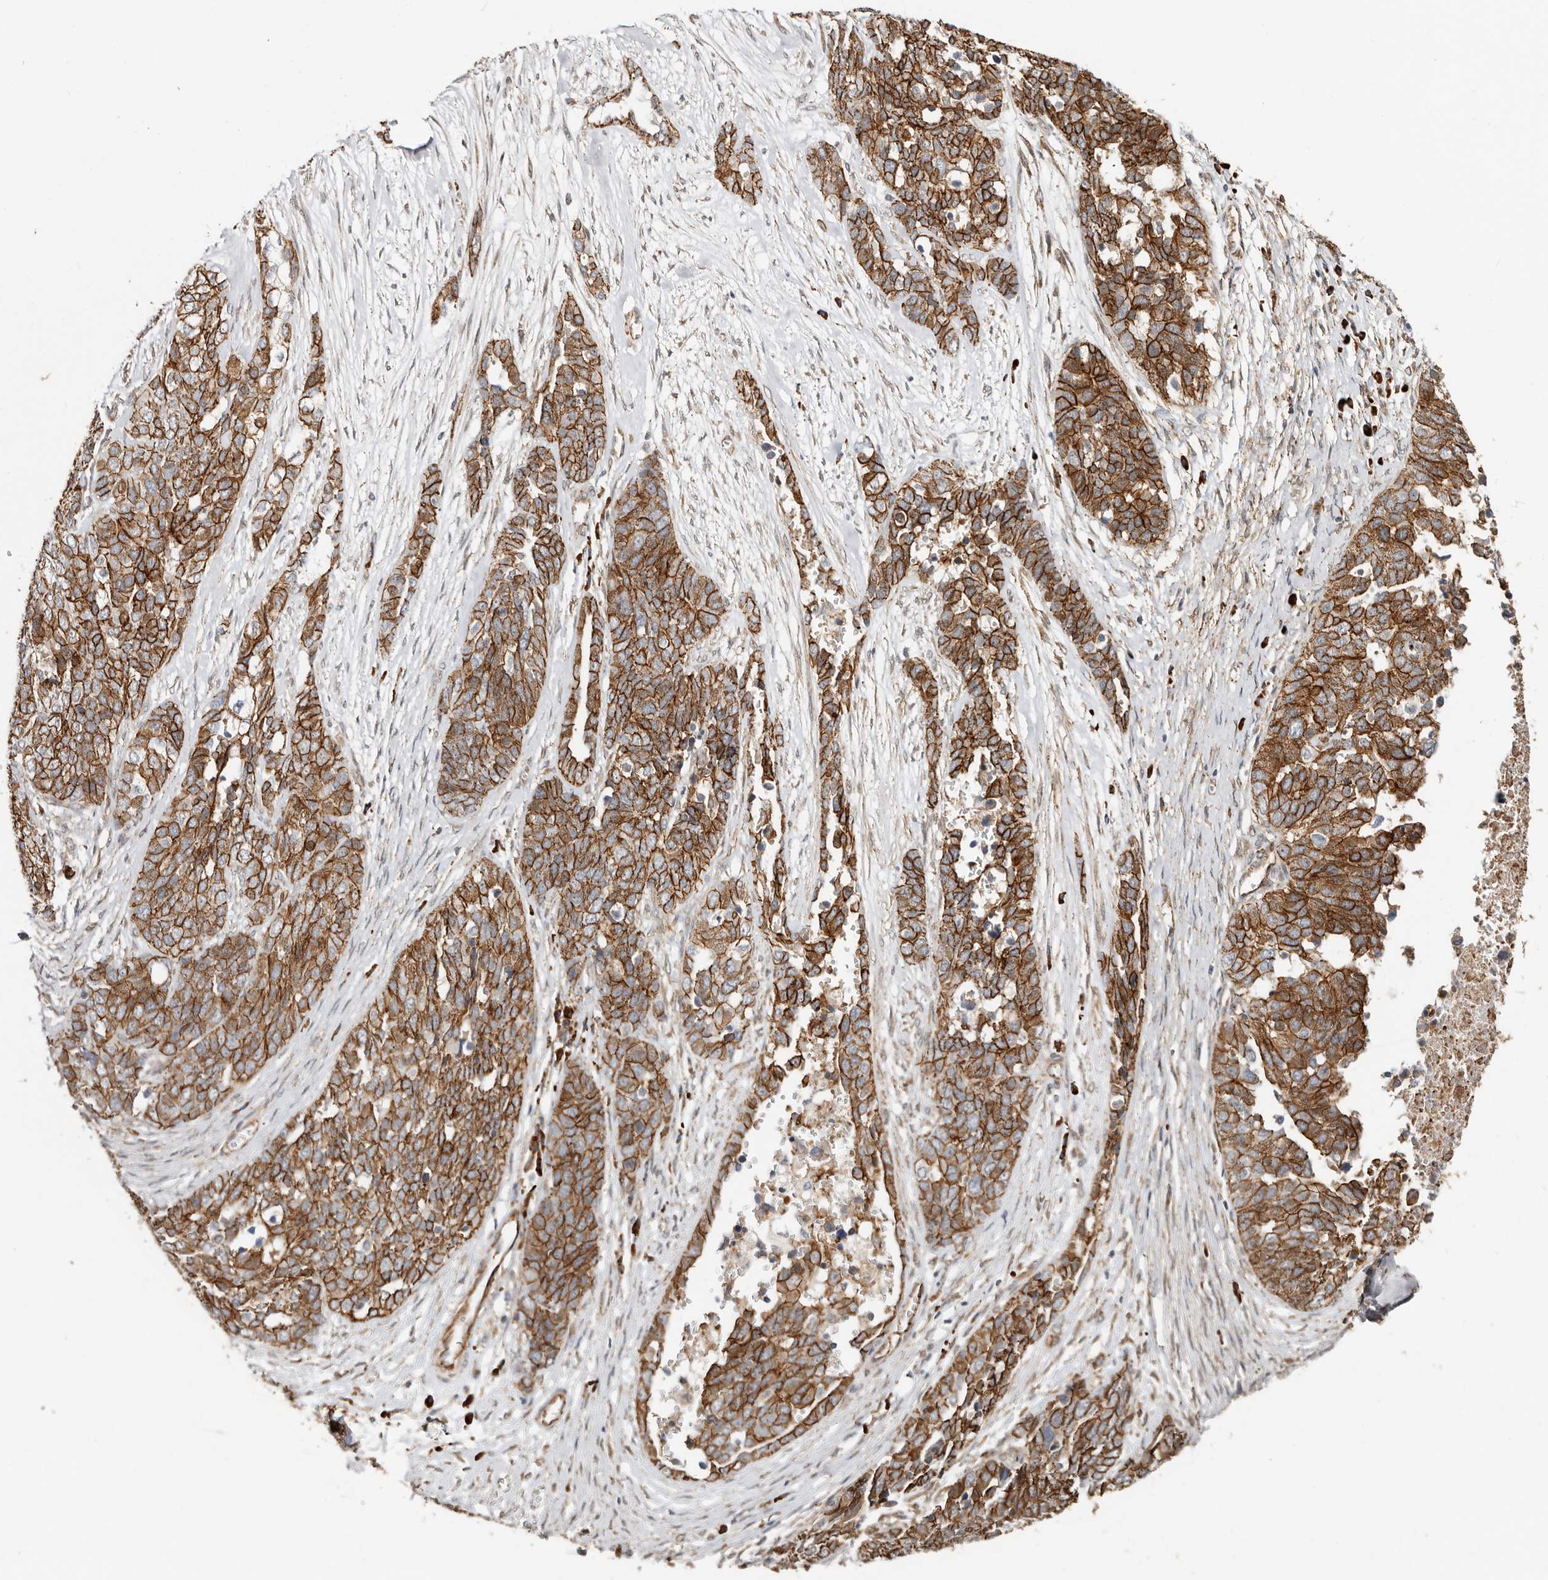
{"staining": {"intensity": "strong", "quantity": ">75%", "location": "cytoplasmic/membranous"}, "tissue": "ovarian cancer", "cell_type": "Tumor cells", "image_type": "cancer", "snomed": [{"axis": "morphology", "description": "Cystadenocarcinoma, serous, NOS"}, {"axis": "topography", "description": "Ovary"}], "caption": "Tumor cells demonstrate strong cytoplasmic/membranous positivity in about >75% of cells in ovarian cancer. (DAB (3,3'-diaminobenzidine) IHC with brightfield microscopy, high magnification).", "gene": "CTNNB1", "patient": {"sex": "female", "age": 44}}